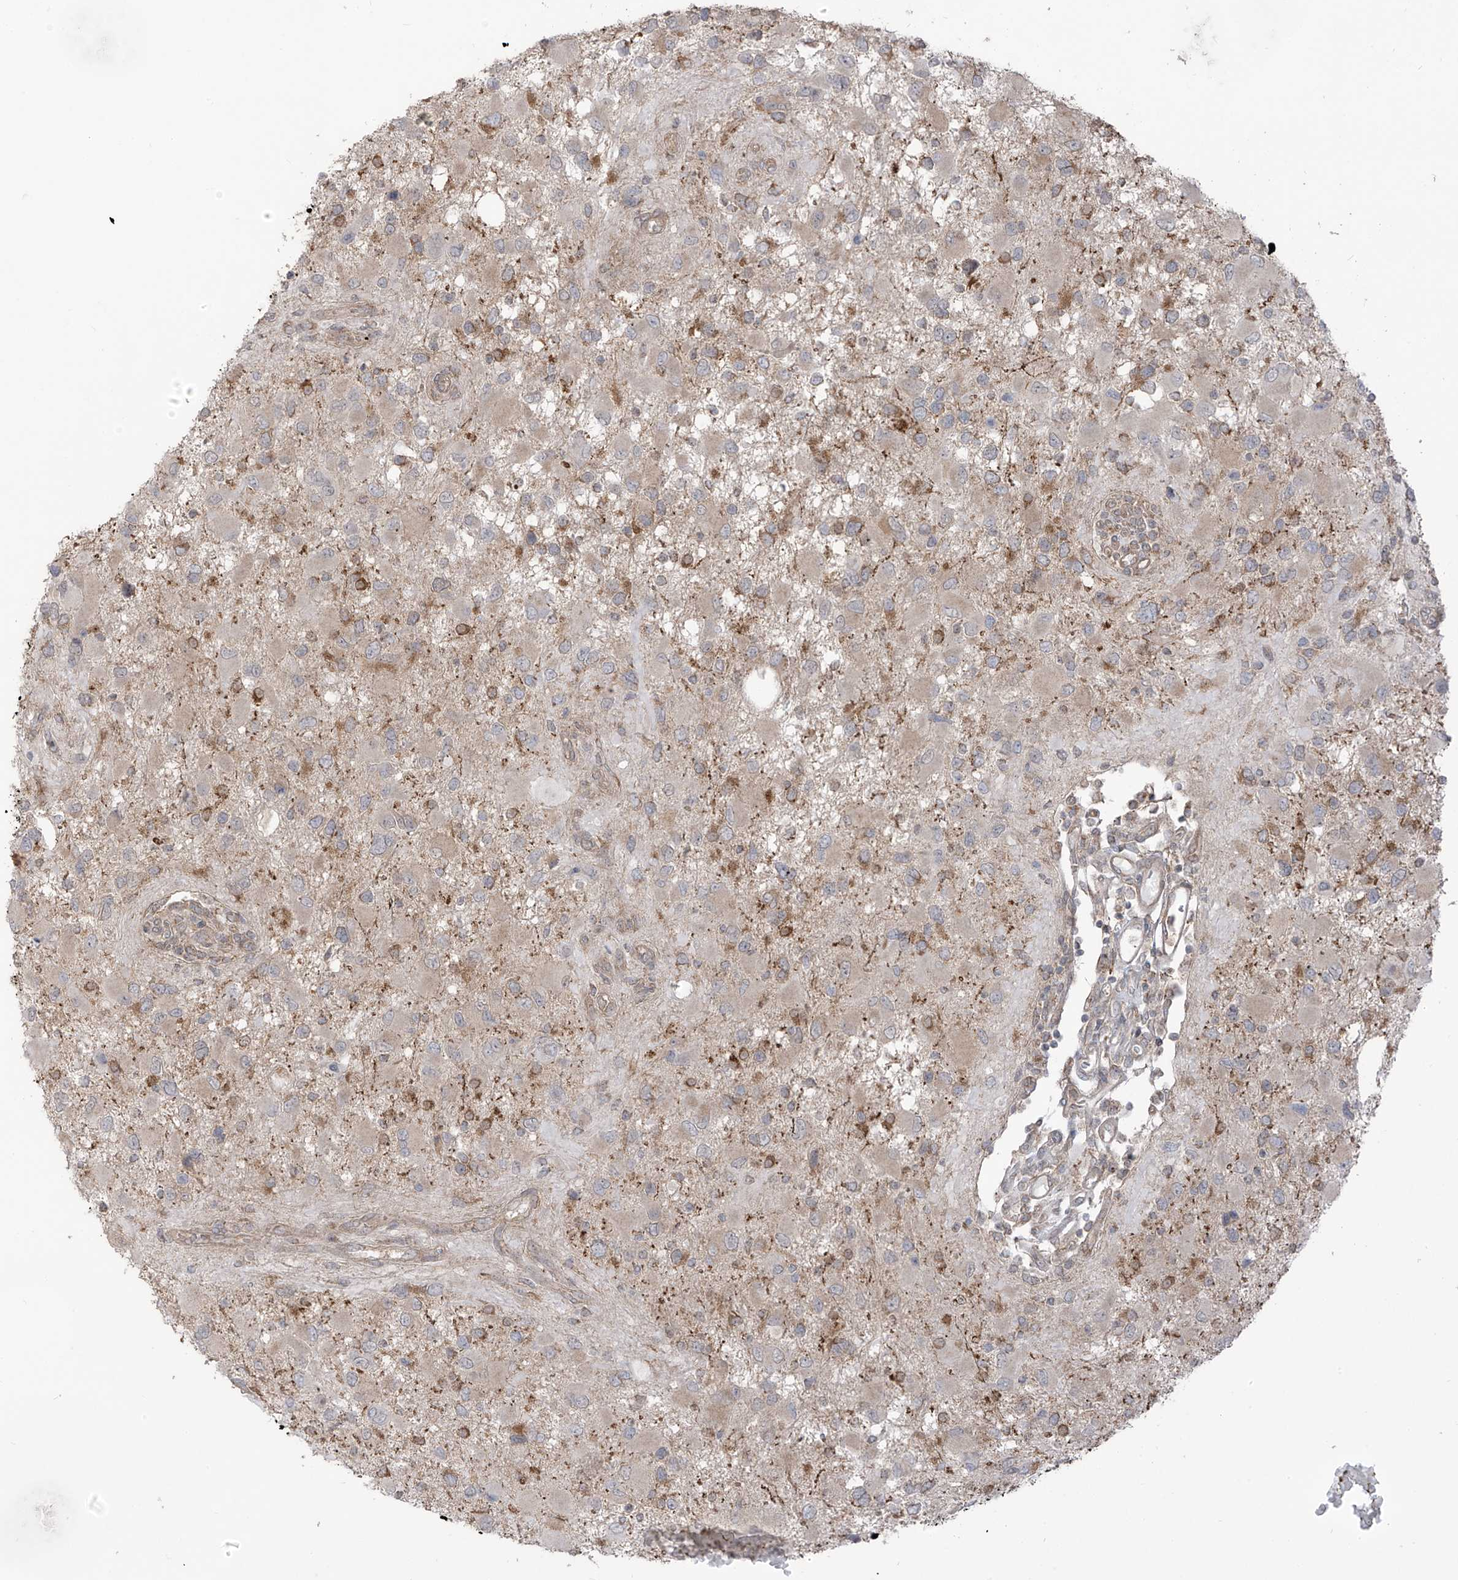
{"staining": {"intensity": "moderate", "quantity": "<25%", "location": "cytoplasmic/membranous"}, "tissue": "glioma", "cell_type": "Tumor cells", "image_type": "cancer", "snomed": [{"axis": "morphology", "description": "Glioma, malignant, High grade"}, {"axis": "topography", "description": "Brain"}], "caption": "An image showing moderate cytoplasmic/membranous staining in approximately <25% of tumor cells in glioma, as visualized by brown immunohistochemical staining.", "gene": "PDE11A", "patient": {"sex": "male", "age": 53}}